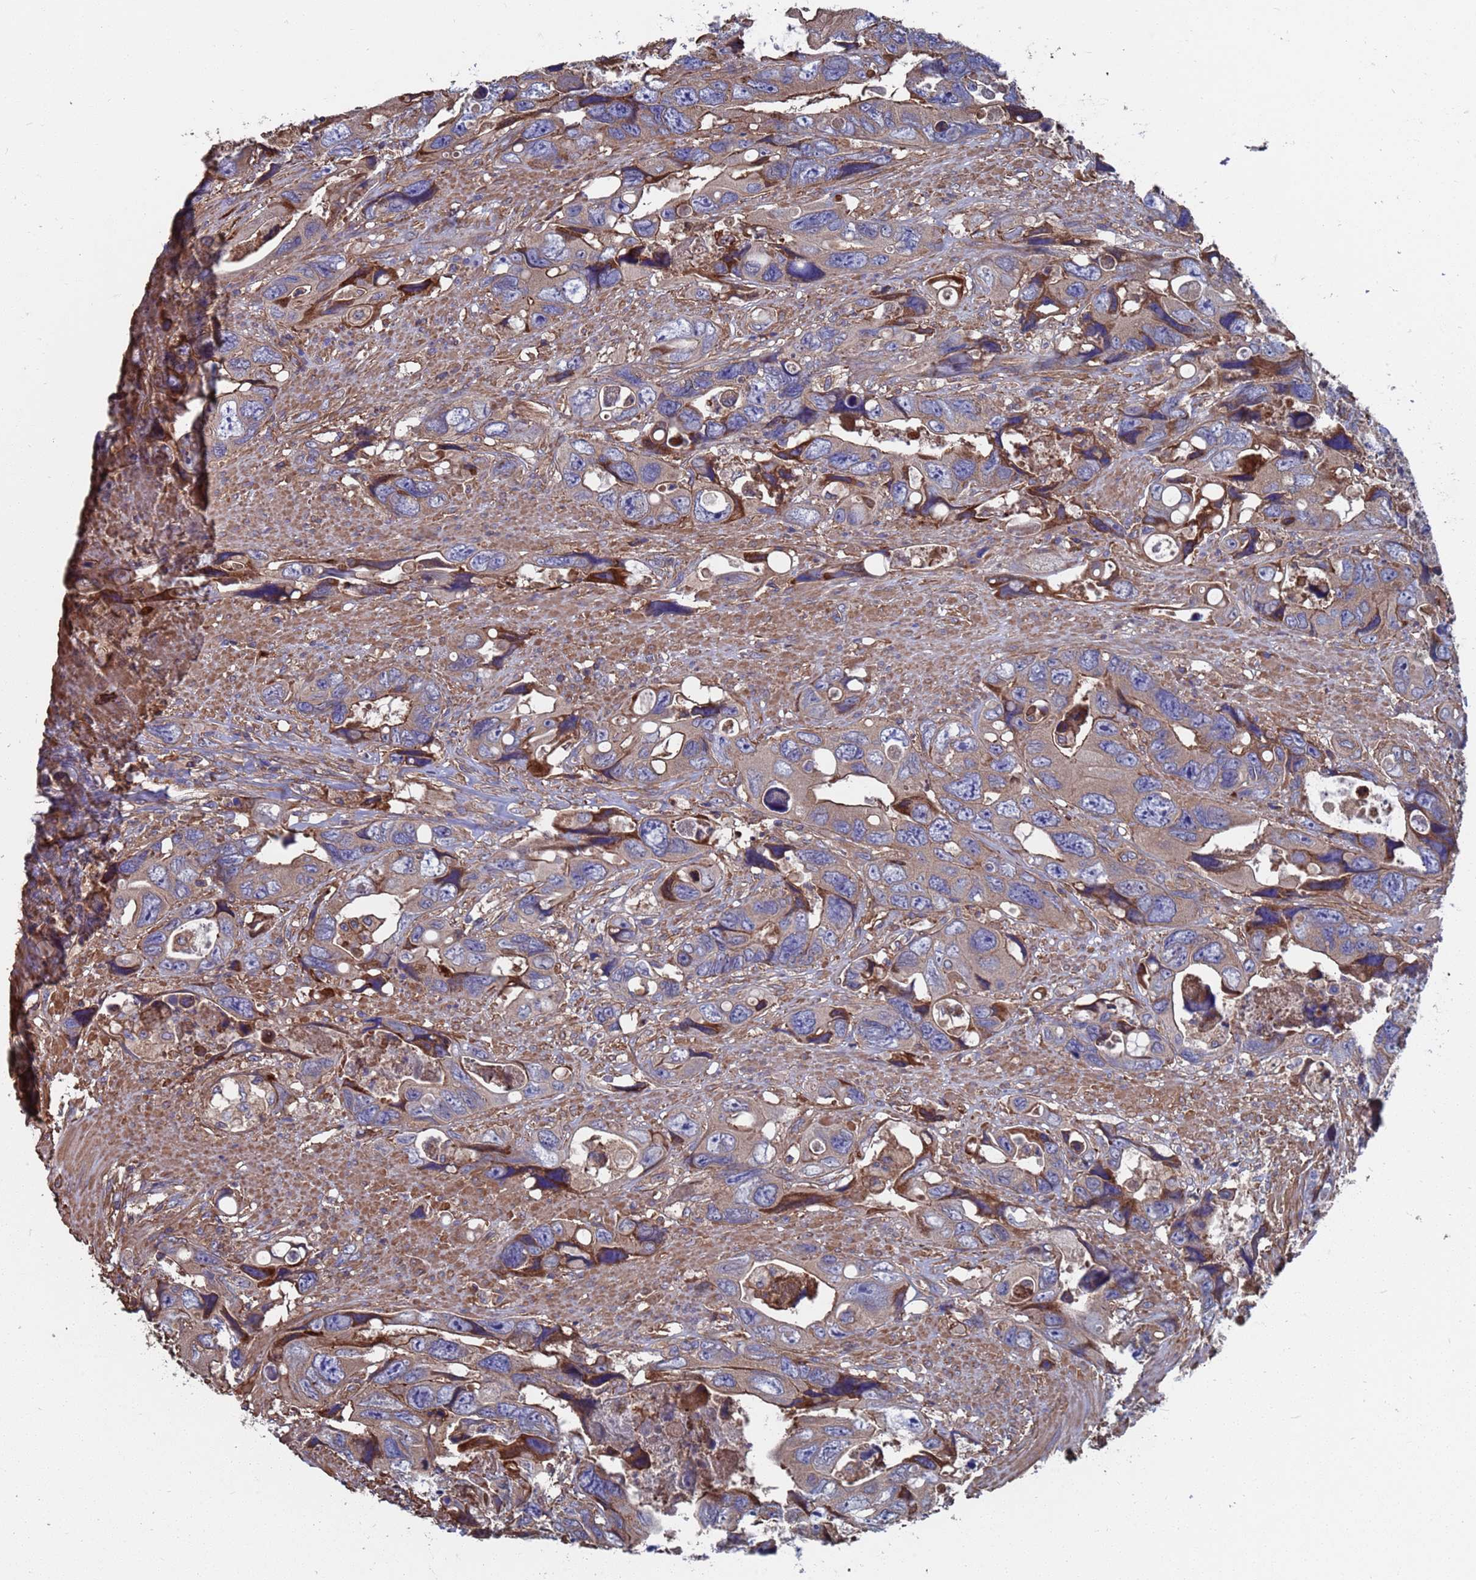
{"staining": {"intensity": "weak", "quantity": ">75%", "location": "cytoplasmic/membranous"}, "tissue": "colorectal cancer", "cell_type": "Tumor cells", "image_type": "cancer", "snomed": [{"axis": "morphology", "description": "Adenocarcinoma, NOS"}, {"axis": "topography", "description": "Rectum"}], "caption": "Human colorectal cancer stained with a protein marker reveals weak staining in tumor cells.", "gene": "PYCR1", "patient": {"sex": "male", "age": 57}}